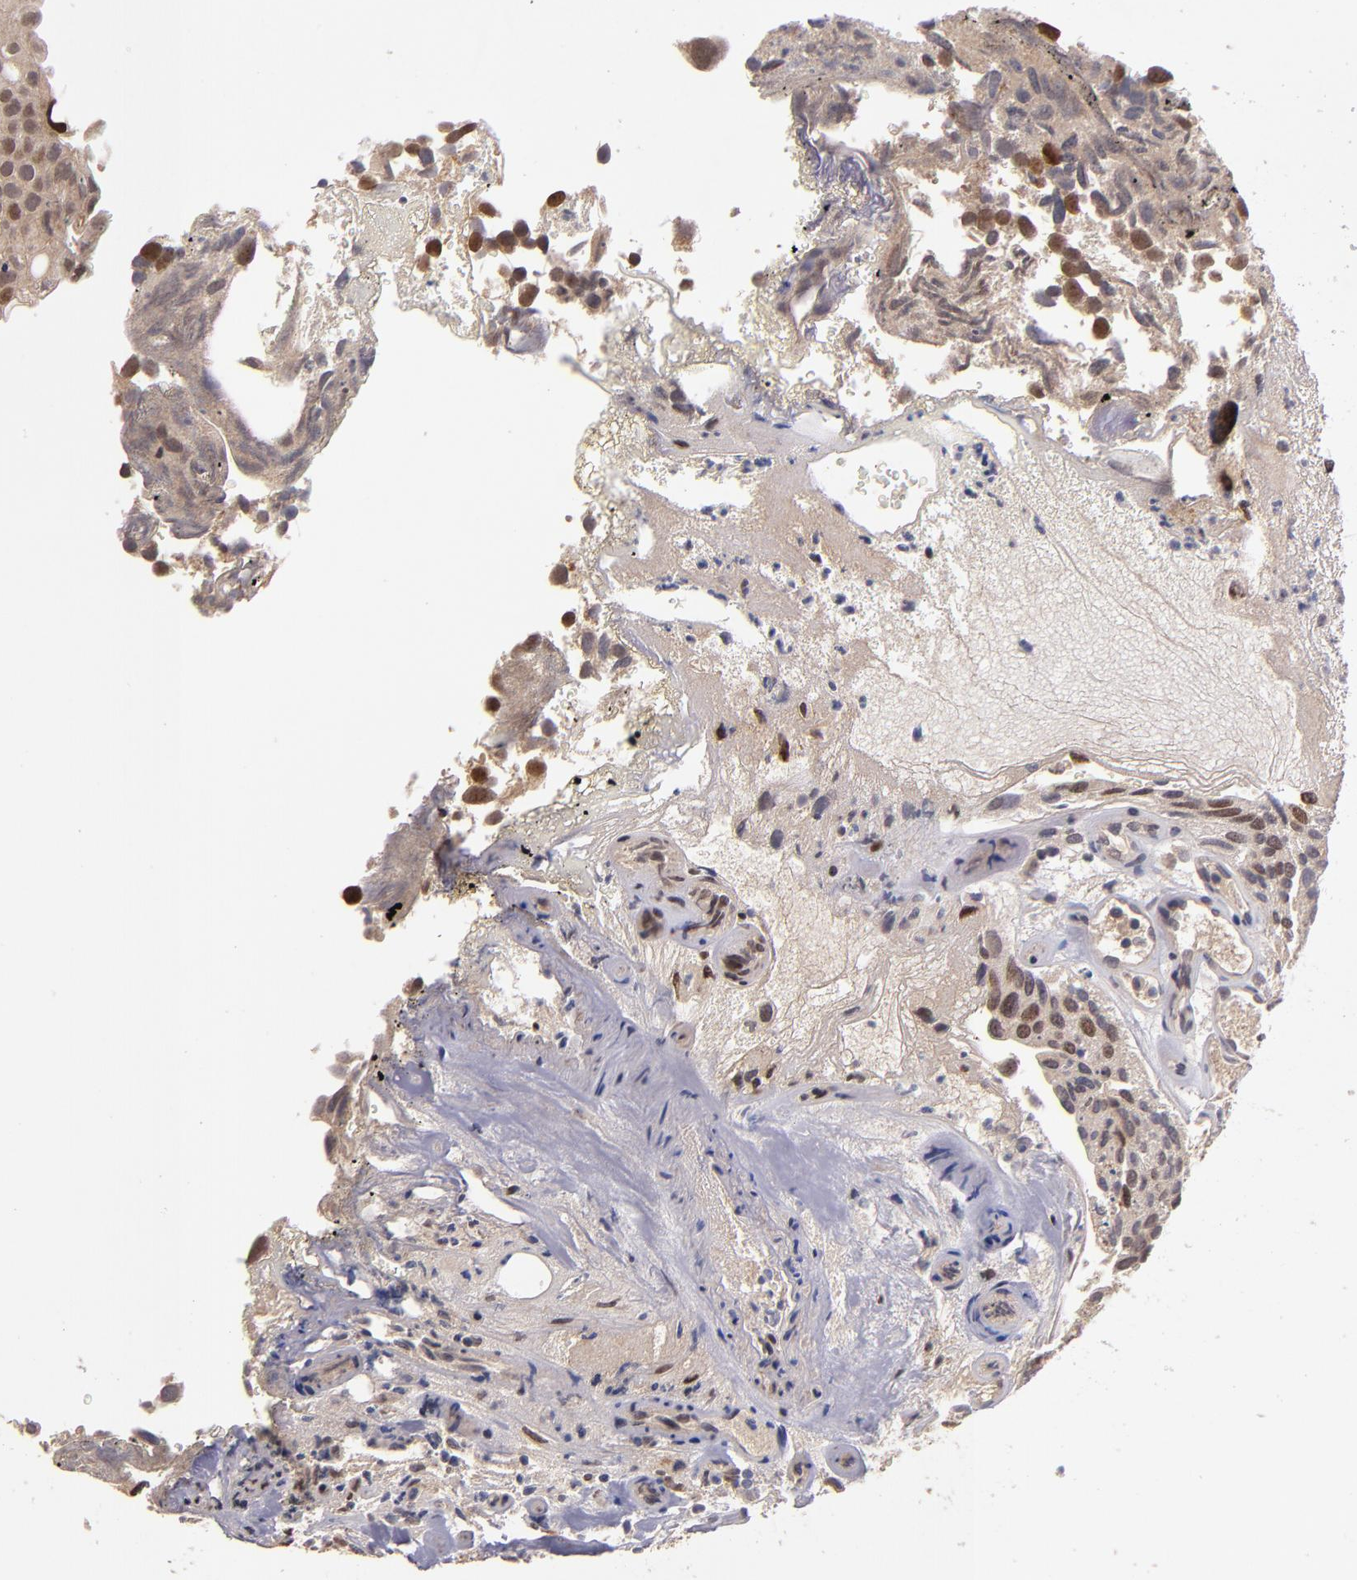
{"staining": {"intensity": "moderate", "quantity": "25%-75%", "location": "nuclear"}, "tissue": "urothelial cancer", "cell_type": "Tumor cells", "image_type": "cancer", "snomed": [{"axis": "morphology", "description": "Urothelial carcinoma, High grade"}, {"axis": "topography", "description": "Urinary bladder"}], "caption": "Tumor cells demonstrate medium levels of moderate nuclear positivity in about 25%-75% of cells in human urothelial carcinoma (high-grade). The staining was performed using DAB (3,3'-diaminobenzidine), with brown indicating positive protein expression. Nuclei are stained blue with hematoxylin.", "gene": "ABHD12B", "patient": {"sex": "male", "age": 72}}